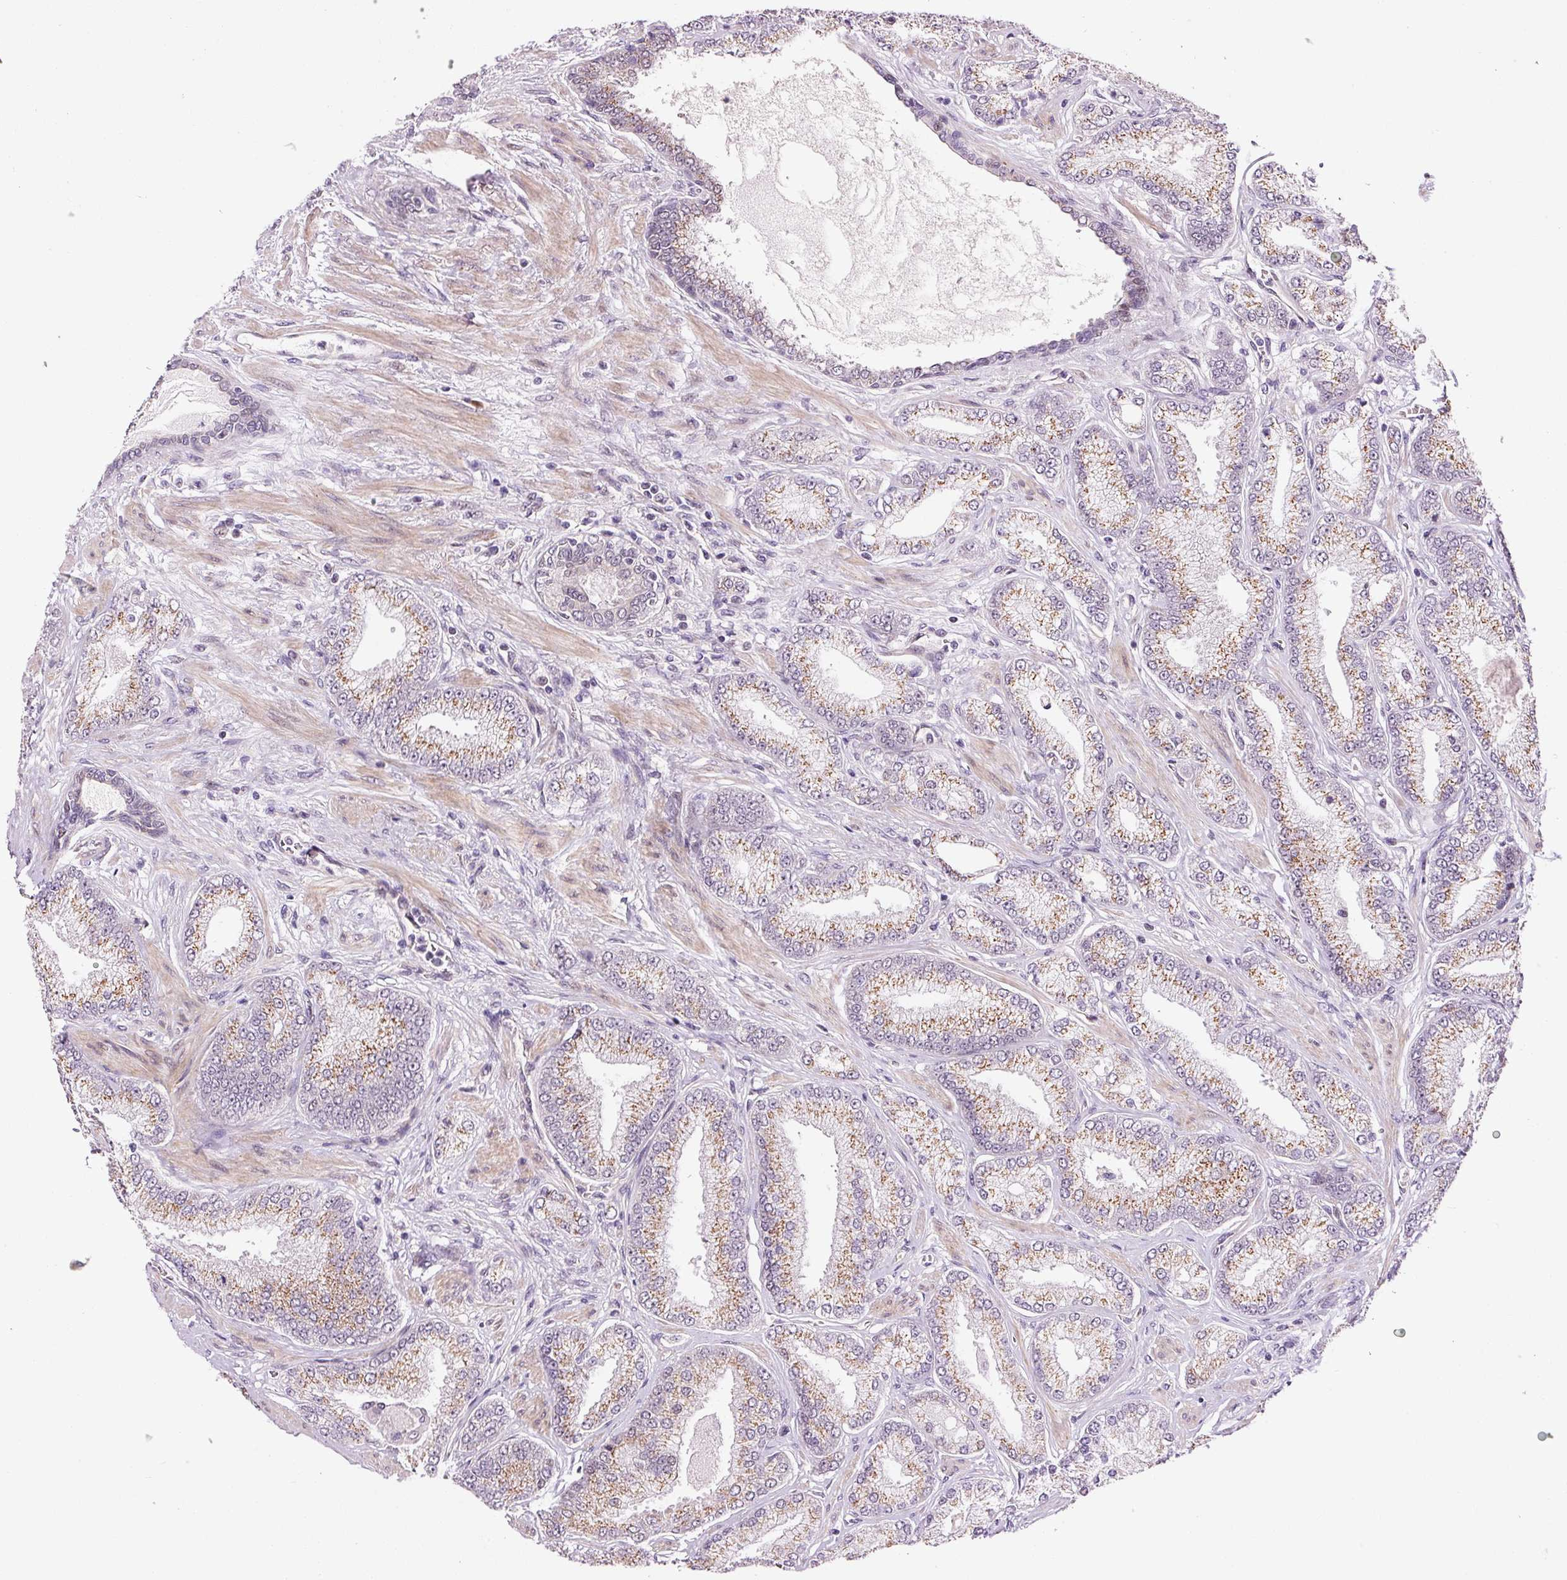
{"staining": {"intensity": "moderate", "quantity": ">75%", "location": "cytoplasmic/membranous"}, "tissue": "prostate cancer", "cell_type": "Tumor cells", "image_type": "cancer", "snomed": [{"axis": "morphology", "description": "Adenocarcinoma, High grade"}, {"axis": "topography", "description": "Prostate"}], "caption": "Protein staining of high-grade adenocarcinoma (prostate) tissue exhibits moderate cytoplasmic/membranous staining in about >75% of tumor cells.", "gene": "ANKRD20A1", "patient": {"sex": "male", "age": 68}}